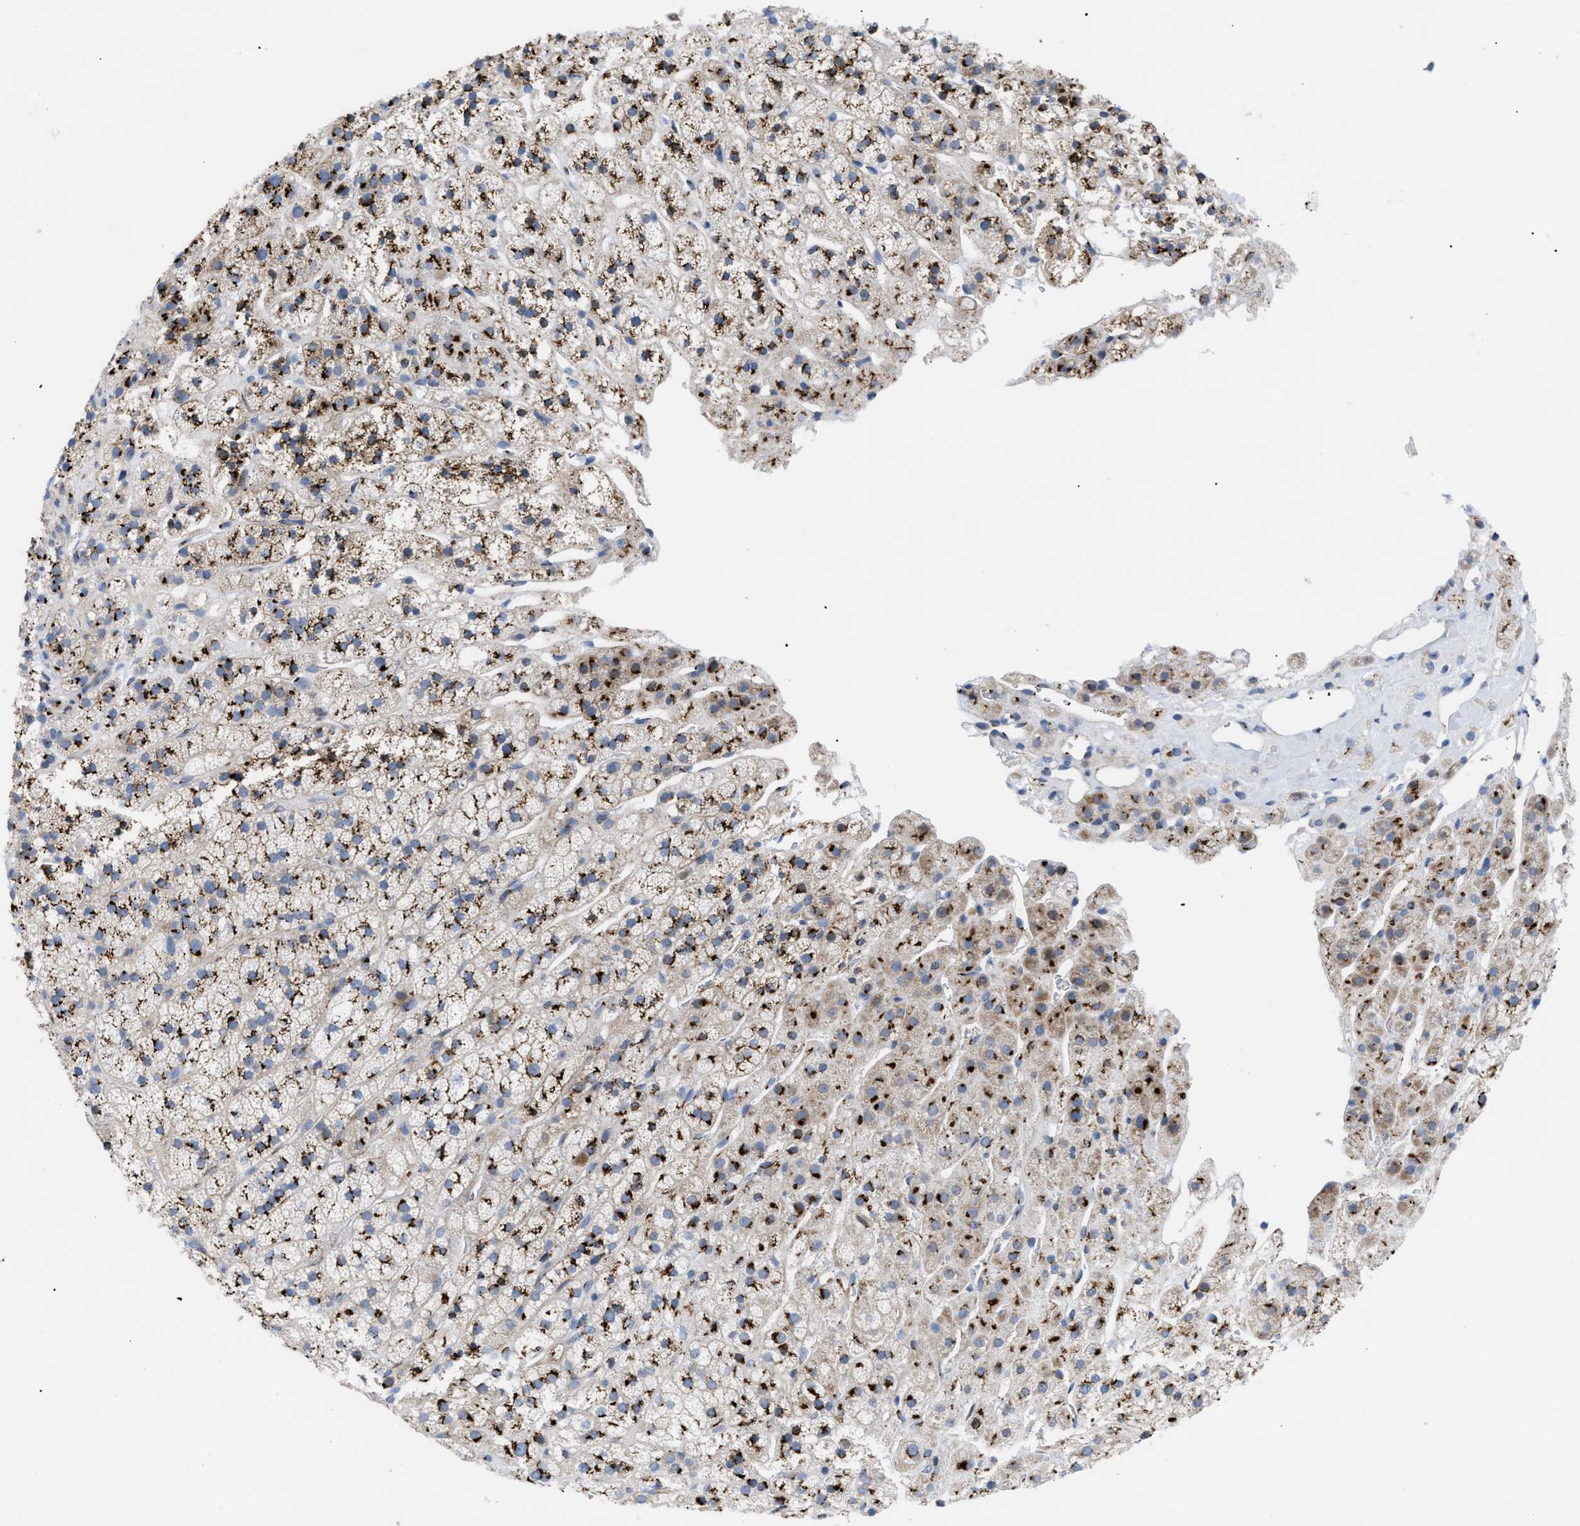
{"staining": {"intensity": "strong", "quantity": ">75%", "location": "cytoplasmic/membranous"}, "tissue": "adrenal gland", "cell_type": "Glandular cells", "image_type": "normal", "snomed": [{"axis": "morphology", "description": "Normal tissue, NOS"}, {"axis": "topography", "description": "Adrenal gland"}], "caption": "Immunohistochemical staining of benign adrenal gland demonstrates >75% levels of strong cytoplasmic/membranous protein expression in about >75% of glandular cells.", "gene": "TMEM17", "patient": {"sex": "male", "age": 56}}